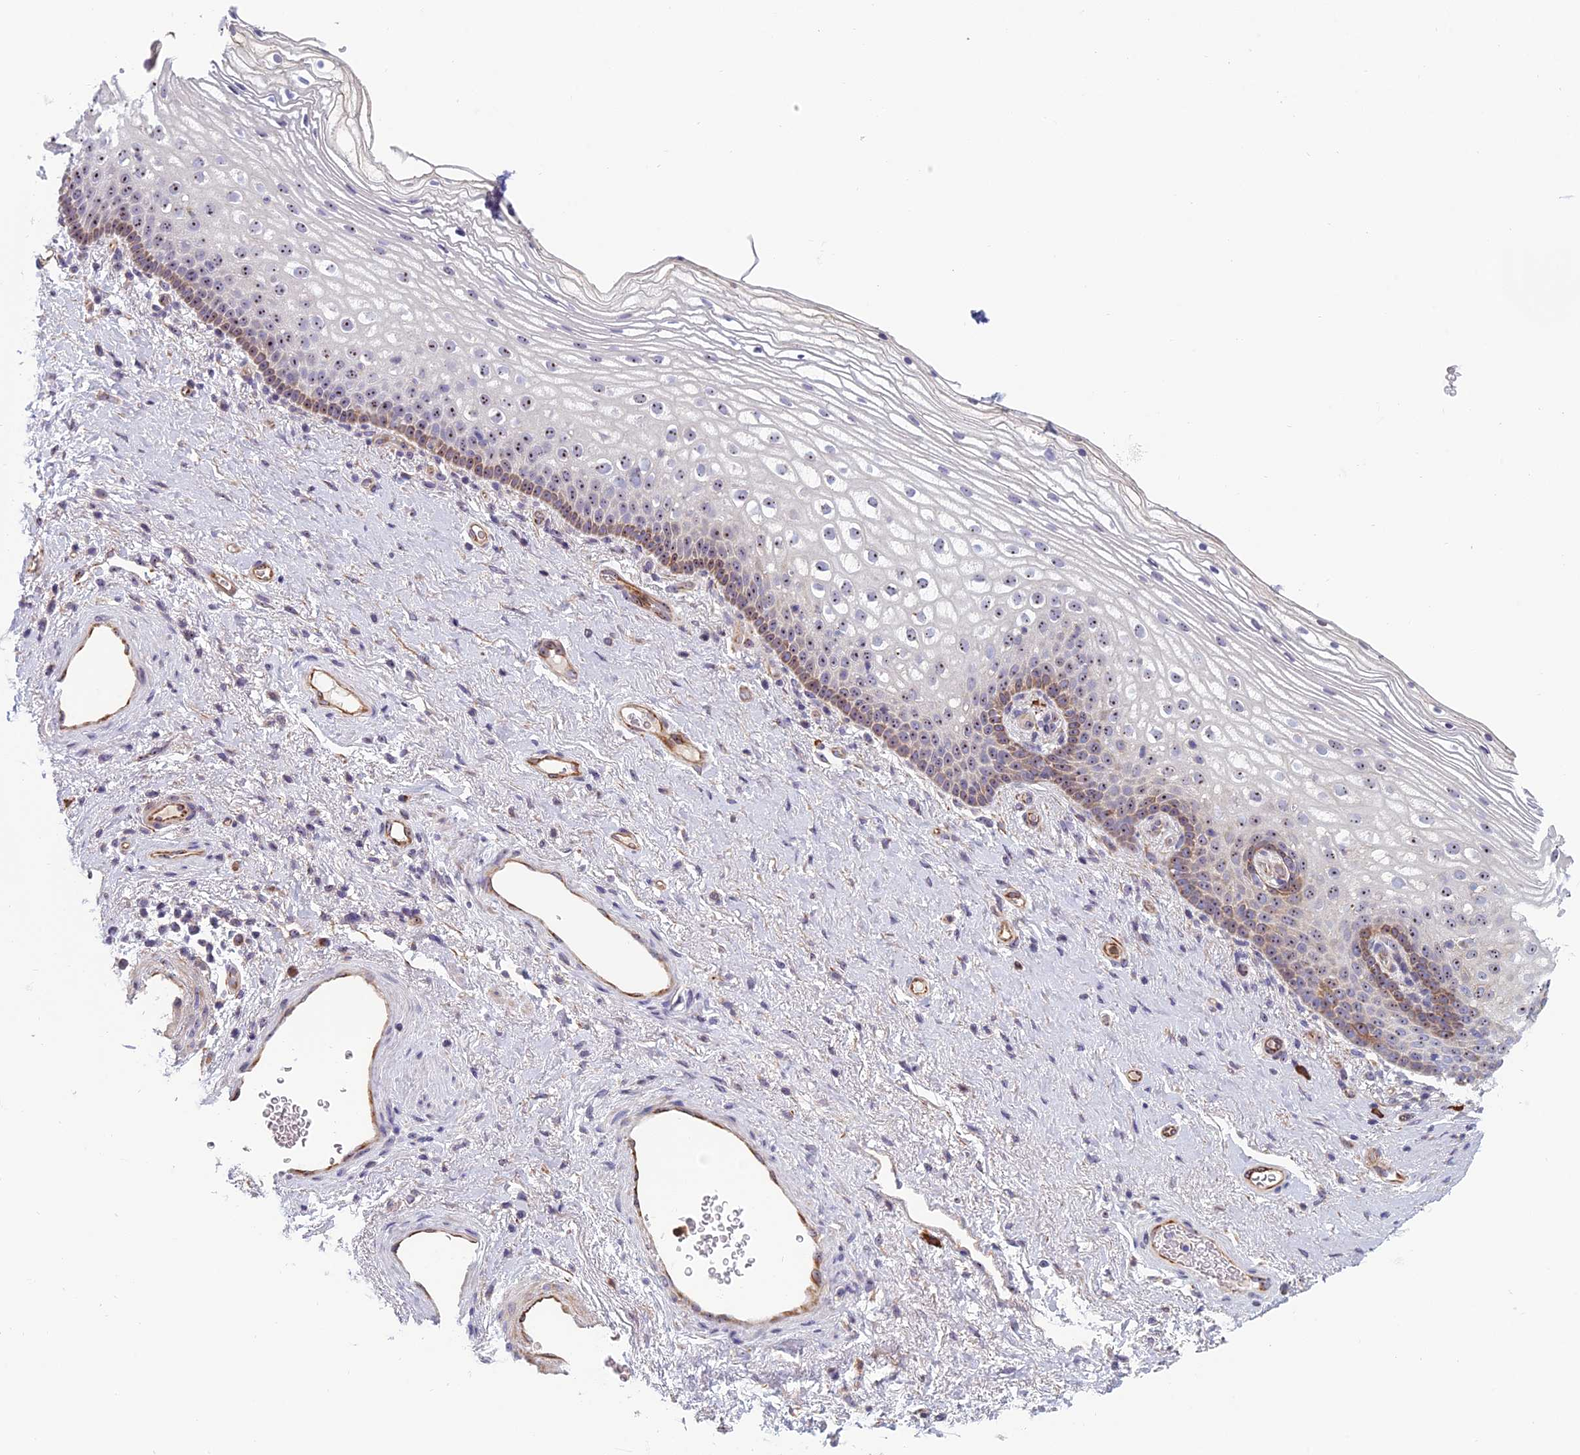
{"staining": {"intensity": "moderate", "quantity": ">75%", "location": "cytoplasmic/membranous,nuclear"}, "tissue": "vagina", "cell_type": "Squamous epithelial cells", "image_type": "normal", "snomed": [{"axis": "morphology", "description": "Normal tissue, NOS"}, {"axis": "topography", "description": "Vagina"}], "caption": "DAB (3,3'-diaminobenzidine) immunohistochemical staining of benign human vagina shows moderate cytoplasmic/membranous,nuclear protein staining in approximately >75% of squamous epithelial cells. Using DAB (brown) and hematoxylin (blue) stains, captured at high magnification using brightfield microscopy.", "gene": "NOC2L", "patient": {"sex": "female", "age": 60}}